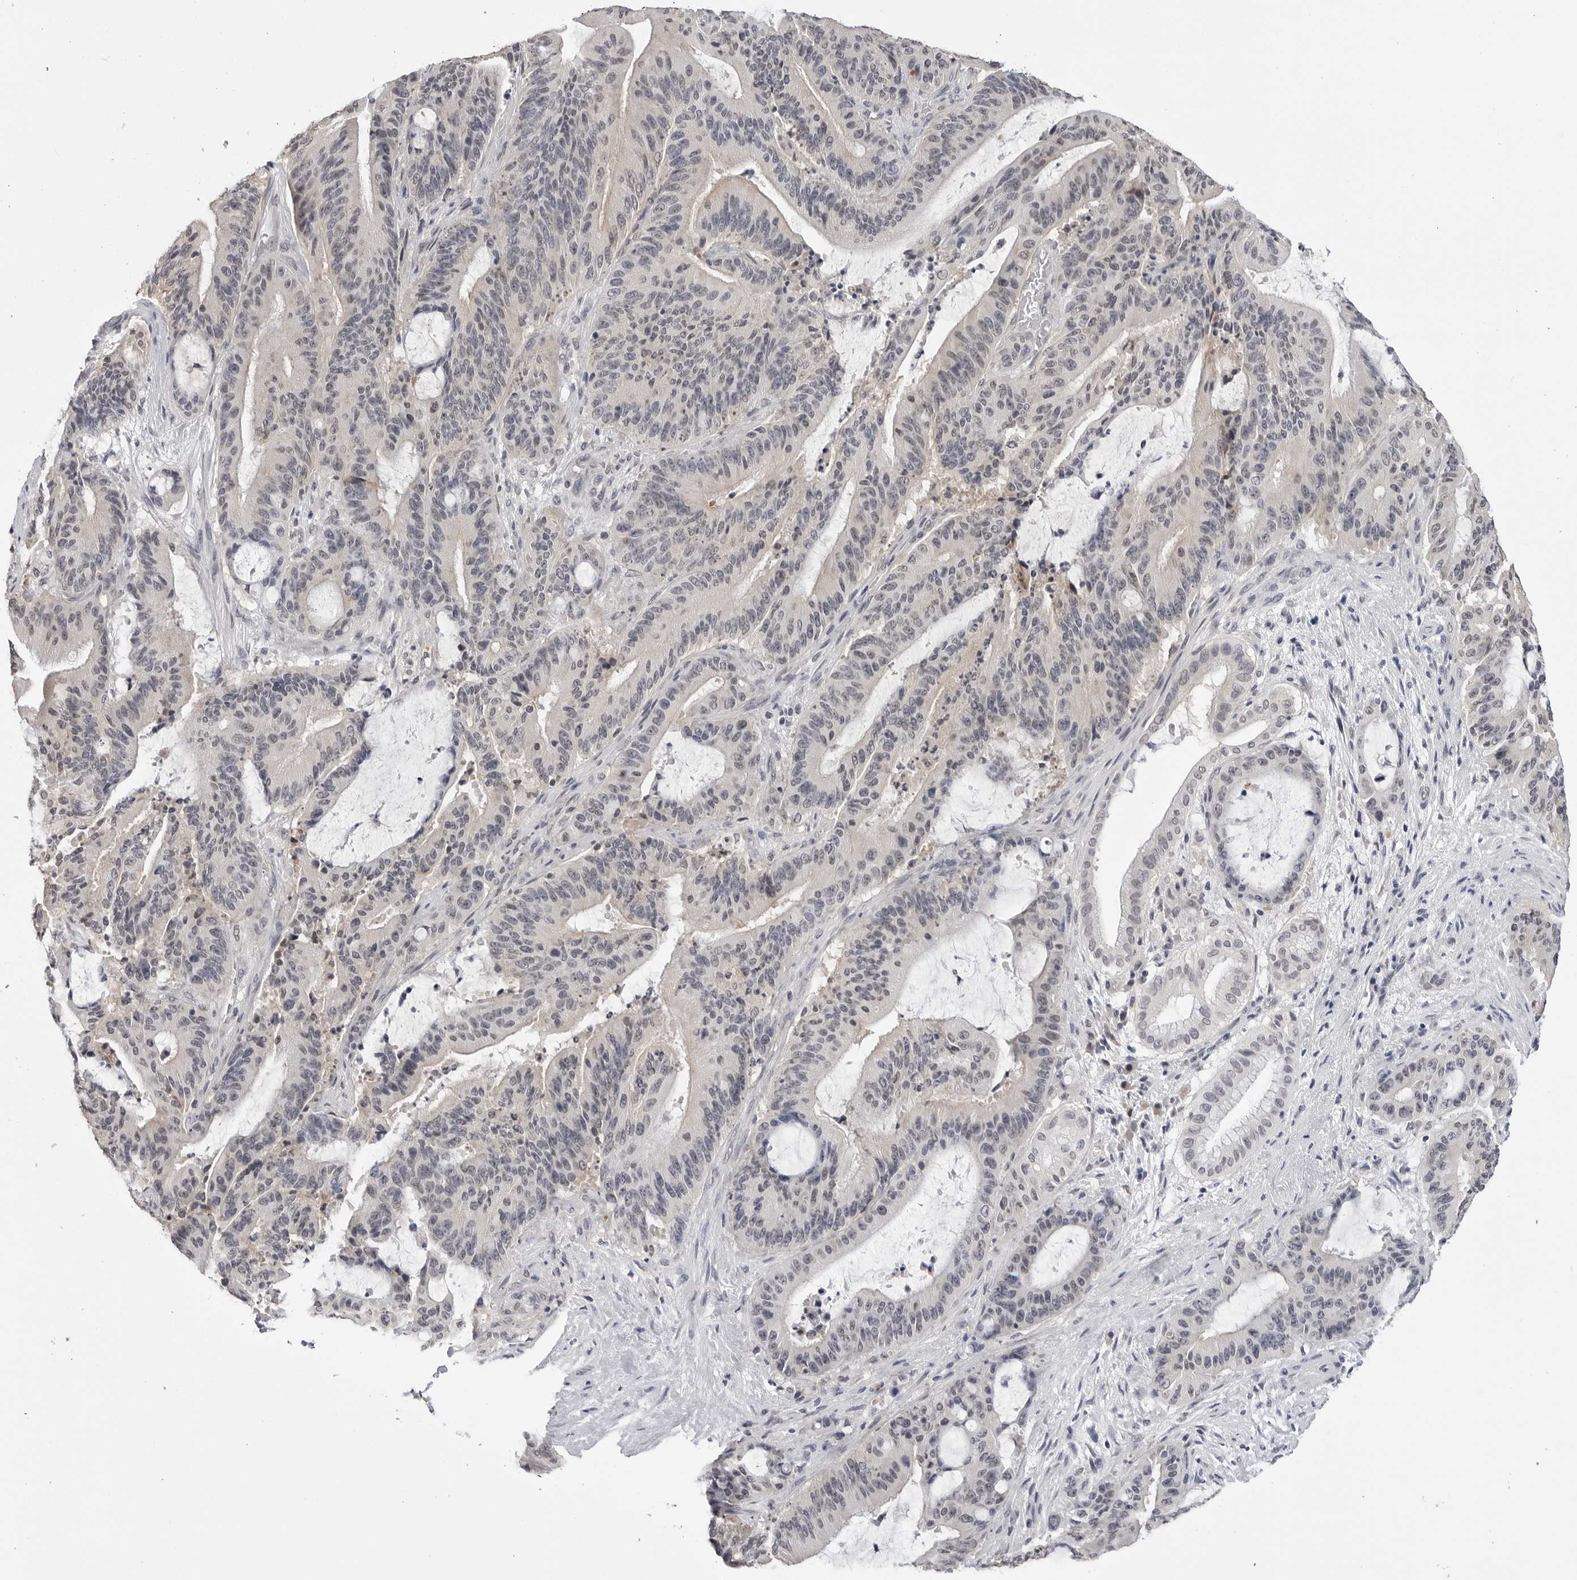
{"staining": {"intensity": "negative", "quantity": "none", "location": "none"}, "tissue": "liver cancer", "cell_type": "Tumor cells", "image_type": "cancer", "snomed": [{"axis": "morphology", "description": "Normal tissue, NOS"}, {"axis": "morphology", "description": "Cholangiocarcinoma"}, {"axis": "topography", "description": "Liver"}, {"axis": "topography", "description": "Peripheral nerve tissue"}], "caption": "A micrograph of human liver cancer (cholangiocarcinoma) is negative for staining in tumor cells.", "gene": "CDK20", "patient": {"sex": "female", "age": 73}}